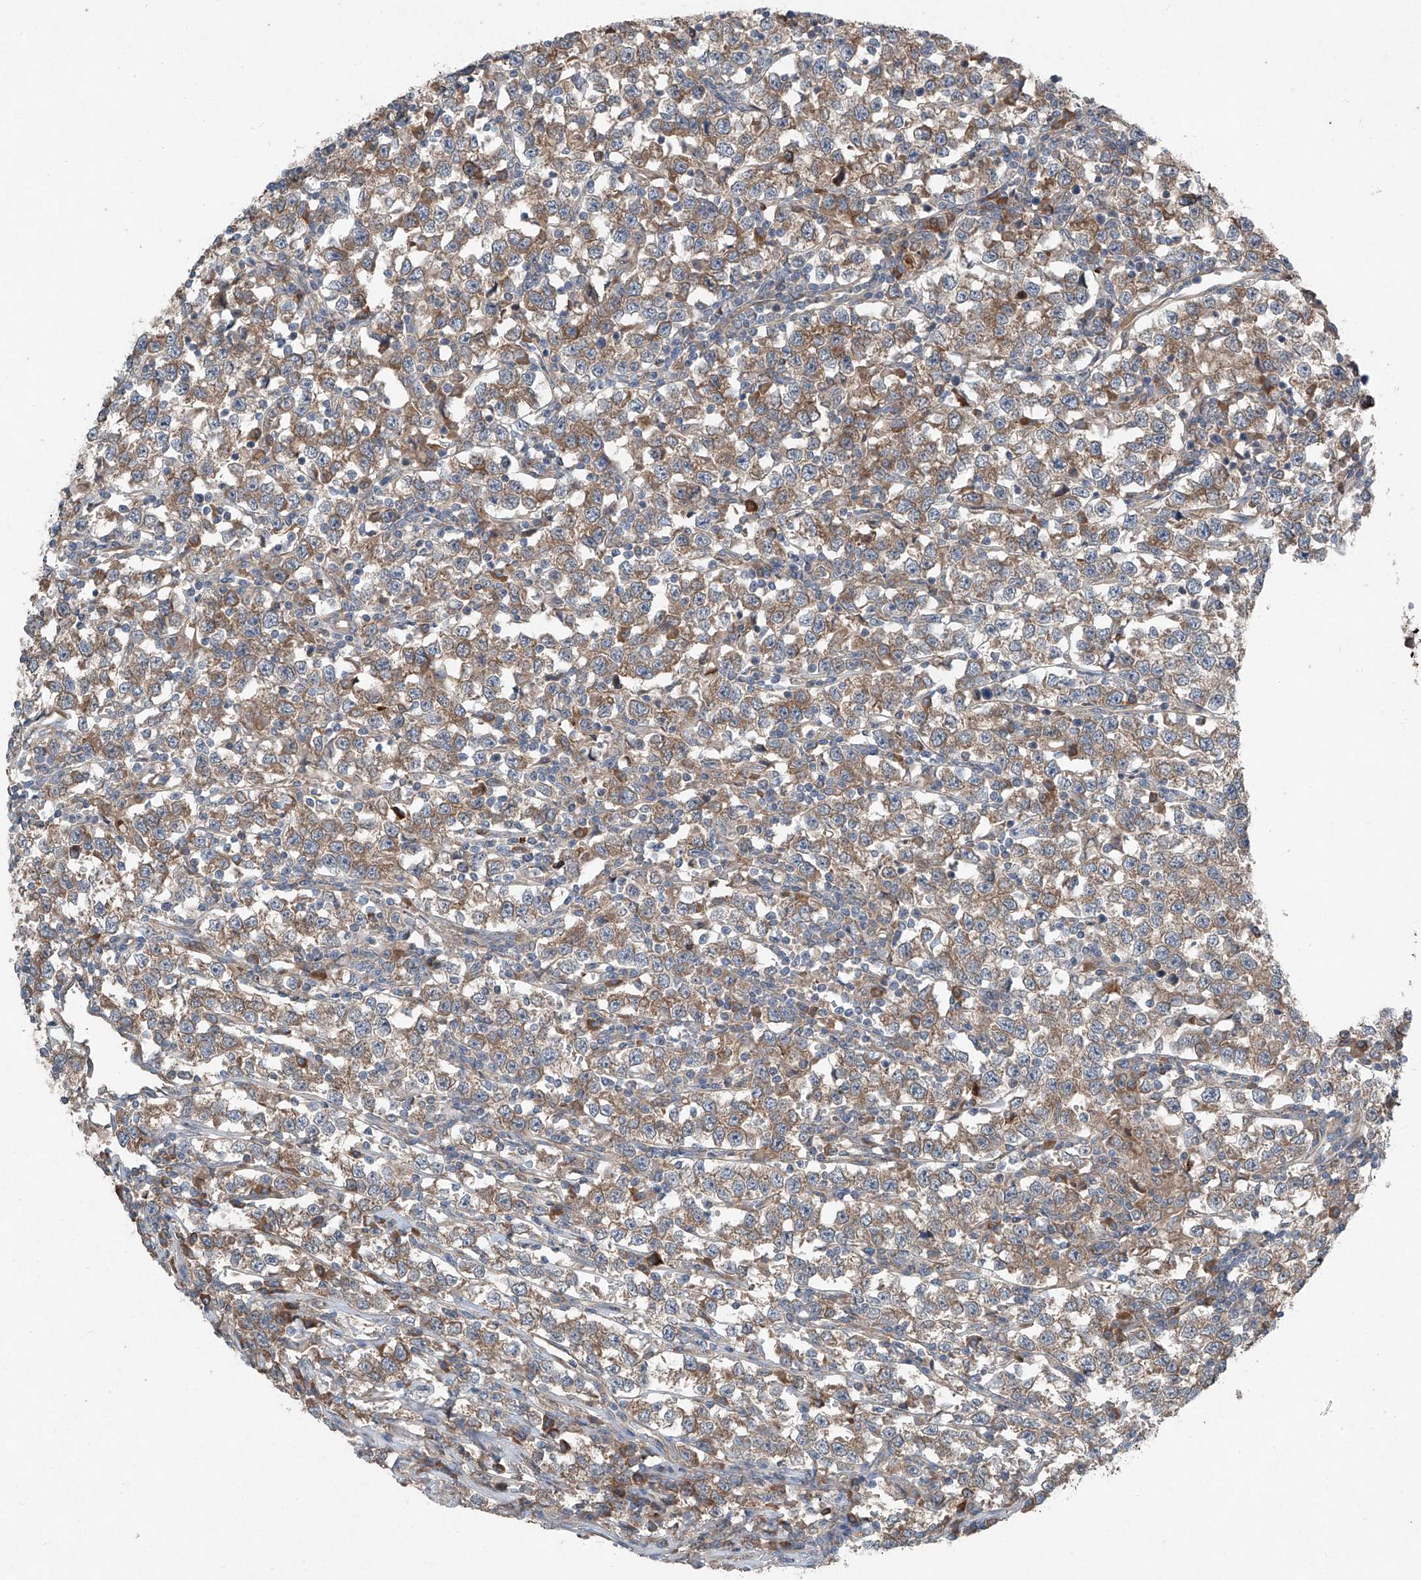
{"staining": {"intensity": "moderate", "quantity": ">75%", "location": "cytoplasmic/membranous"}, "tissue": "testis cancer", "cell_type": "Tumor cells", "image_type": "cancer", "snomed": [{"axis": "morphology", "description": "Normal tissue, NOS"}, {"axis": "morphology", "description": "Seminoma, NOS"}, {"axis": "topography", "description": "Testis"}], "caption": "A histopathology image showing moderate cytoplasmic/membranous staining in approximately >75% of tumor cells in testis cancer, as visualized by brown immunohistochemical staining.", "gene": "FOXRED2", "patient": {"sex": "male", "age": 43}}